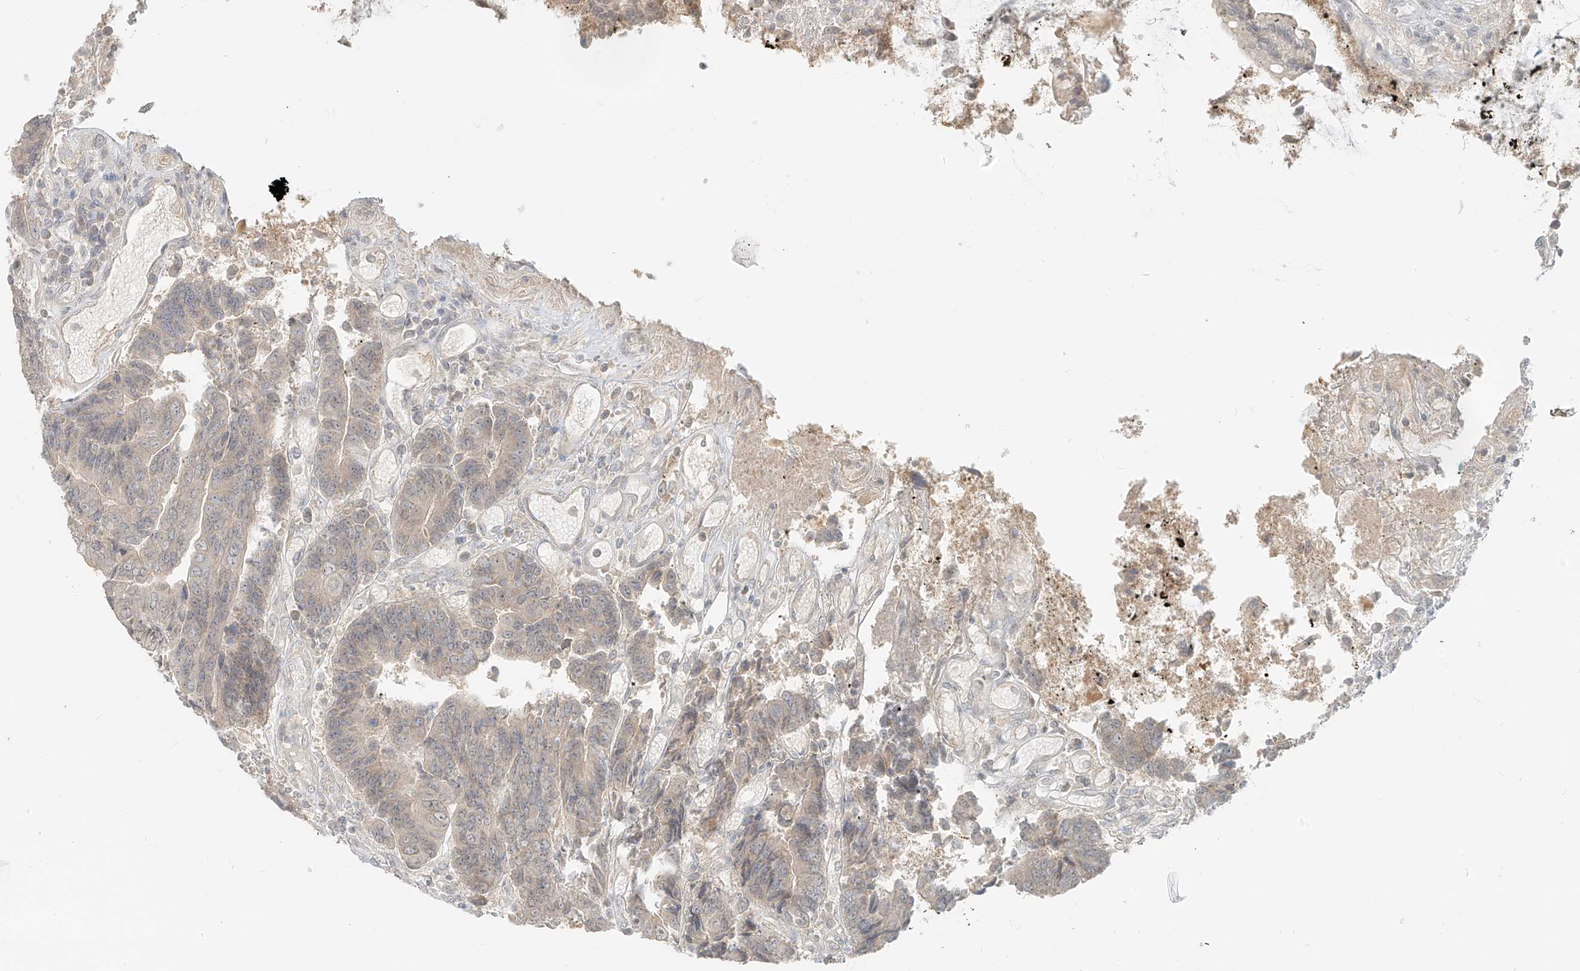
{"staining": {"intensity": "weak", "quantity": "<25%", "location": "cytoplasmic/membranous"}, "tissue": "colorectal cancer", "cell_type": "Tumor cells", "image_type": "cancer", "snomed": [{"axis": "morphology", "description": "Adenocarcinoma, NOS"}, {"axis": "topography", "description": "Rectum"}], "caption": "Immunohistochemistry histopathology image of colorectal cancer stained for a protein (brown), which exhibits no positivity in tumor cells.", "gene": "LIPT1", "patient": {"sex": "male", "age": 84}}